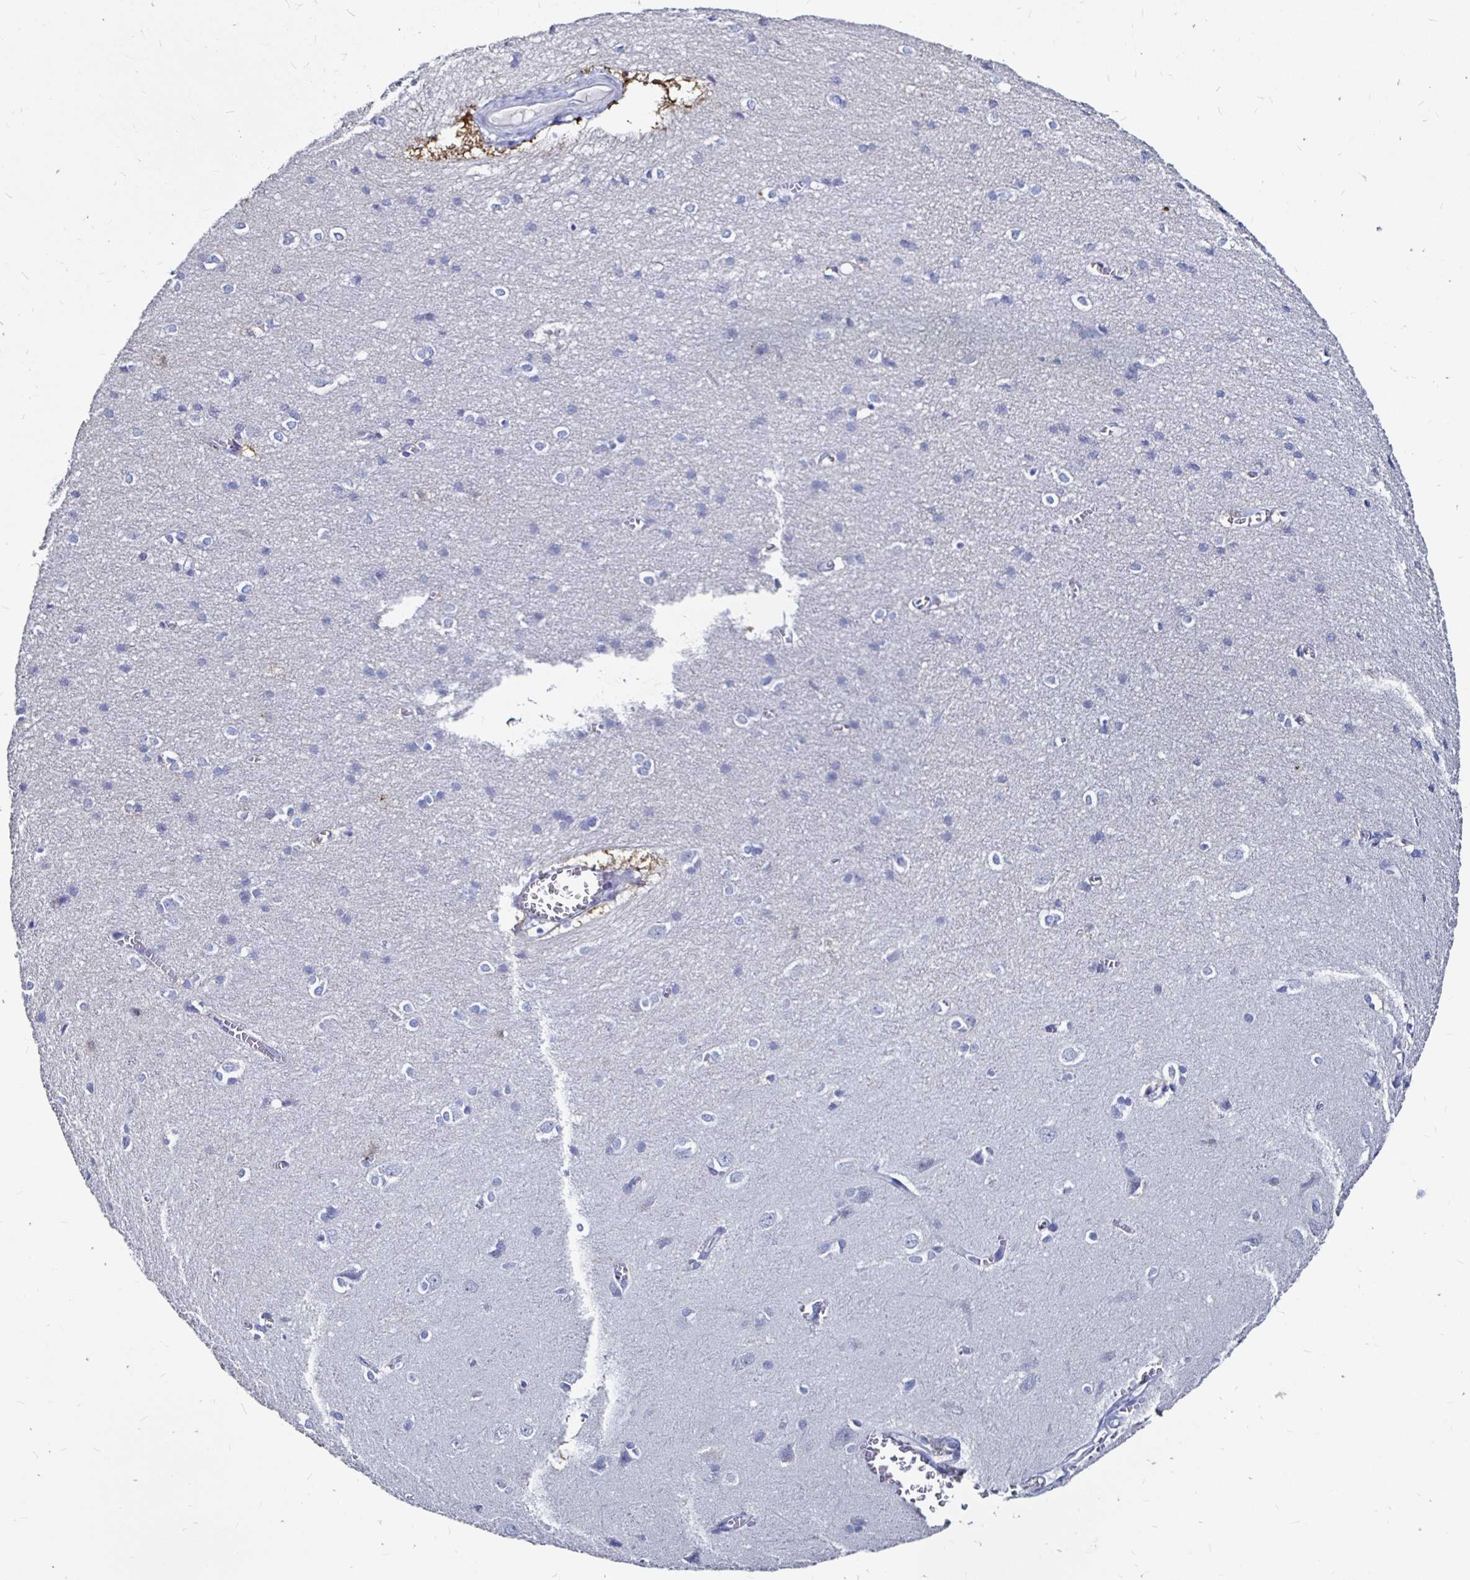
{"staining": {"intensity": "negative", "quantity": "none", "location": "none"}, "tissue": "cerebral cortex", "cell_type": "Endothelial cells", "image_type": "normal", "snomed": [{"axis": "morphology", "description": "Normal tissue, NOS"}, {"axis": "topography", "description": "Cerebral cortex"}], "caption": "Image shows no protein staining in endothelial cells of benign cerebral cortex. (Brightfield microscopy of DAB IHC at high magnification).", "gene": "LUZP4", "patient": {"sex": "male", "age": 37}}